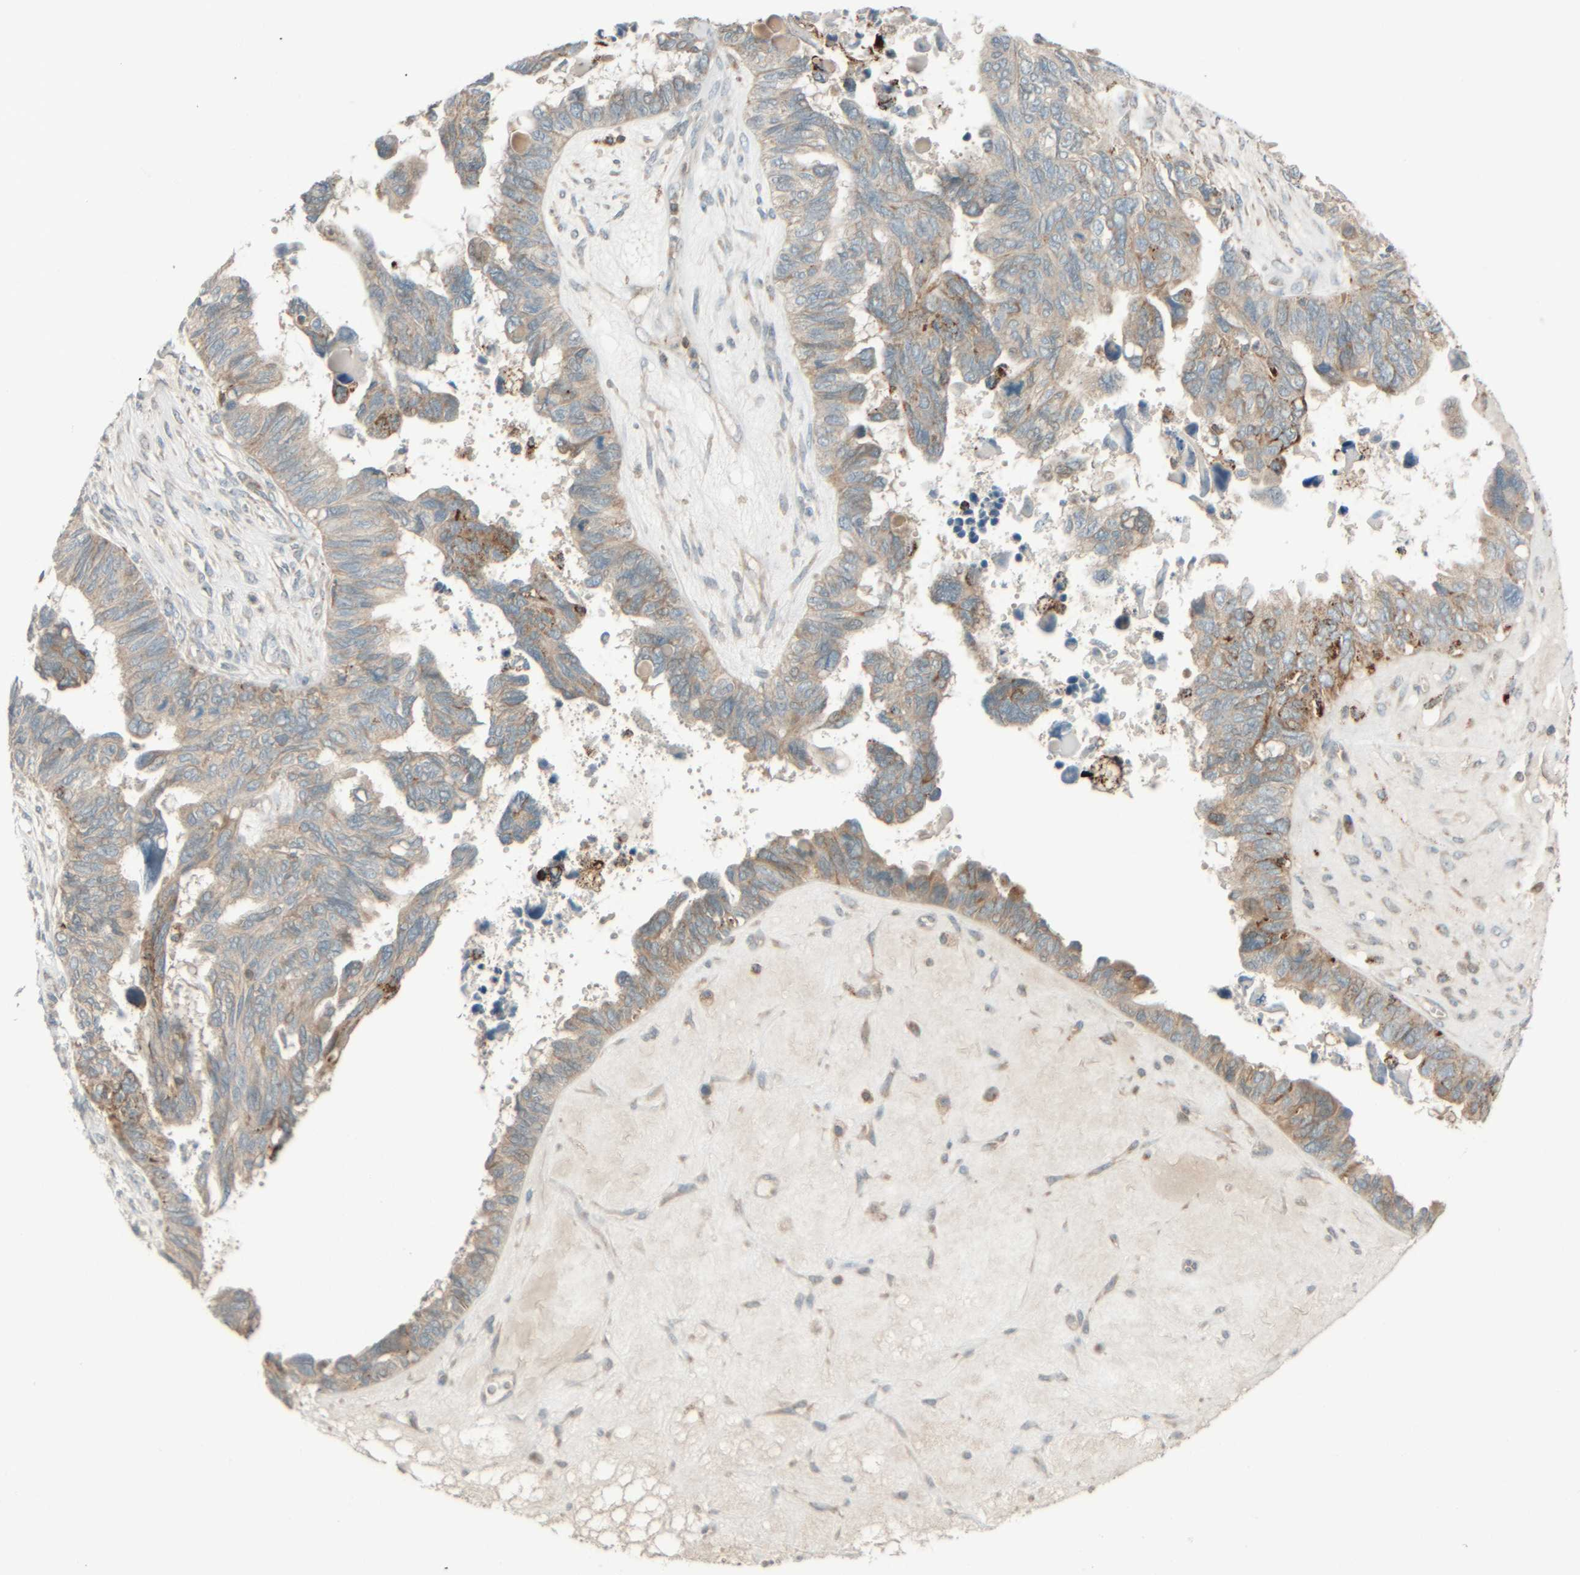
{"staining": {"intensity": "weak", "quantity": ">75%", "location": "cytoplasmic/membranous"}, "tissue": "ovarian cancer", "cell_type": "Tumor cells", "image_type": "cancer", "snomed": [{"axis": "morphology", "description": "Cystadenocarcinoma, serous, NOS"}, {"axis": "topography", "description": "Ovary"}], "caption": "Human ovarian serous cystadenocarcinoma stained with a brown dye reveals weak cytoplasmic/membranous positive expression in approximately >75% of tumor cells.", "gene": "SPAG5", "patient": {"sex": "female", "age": 79}}